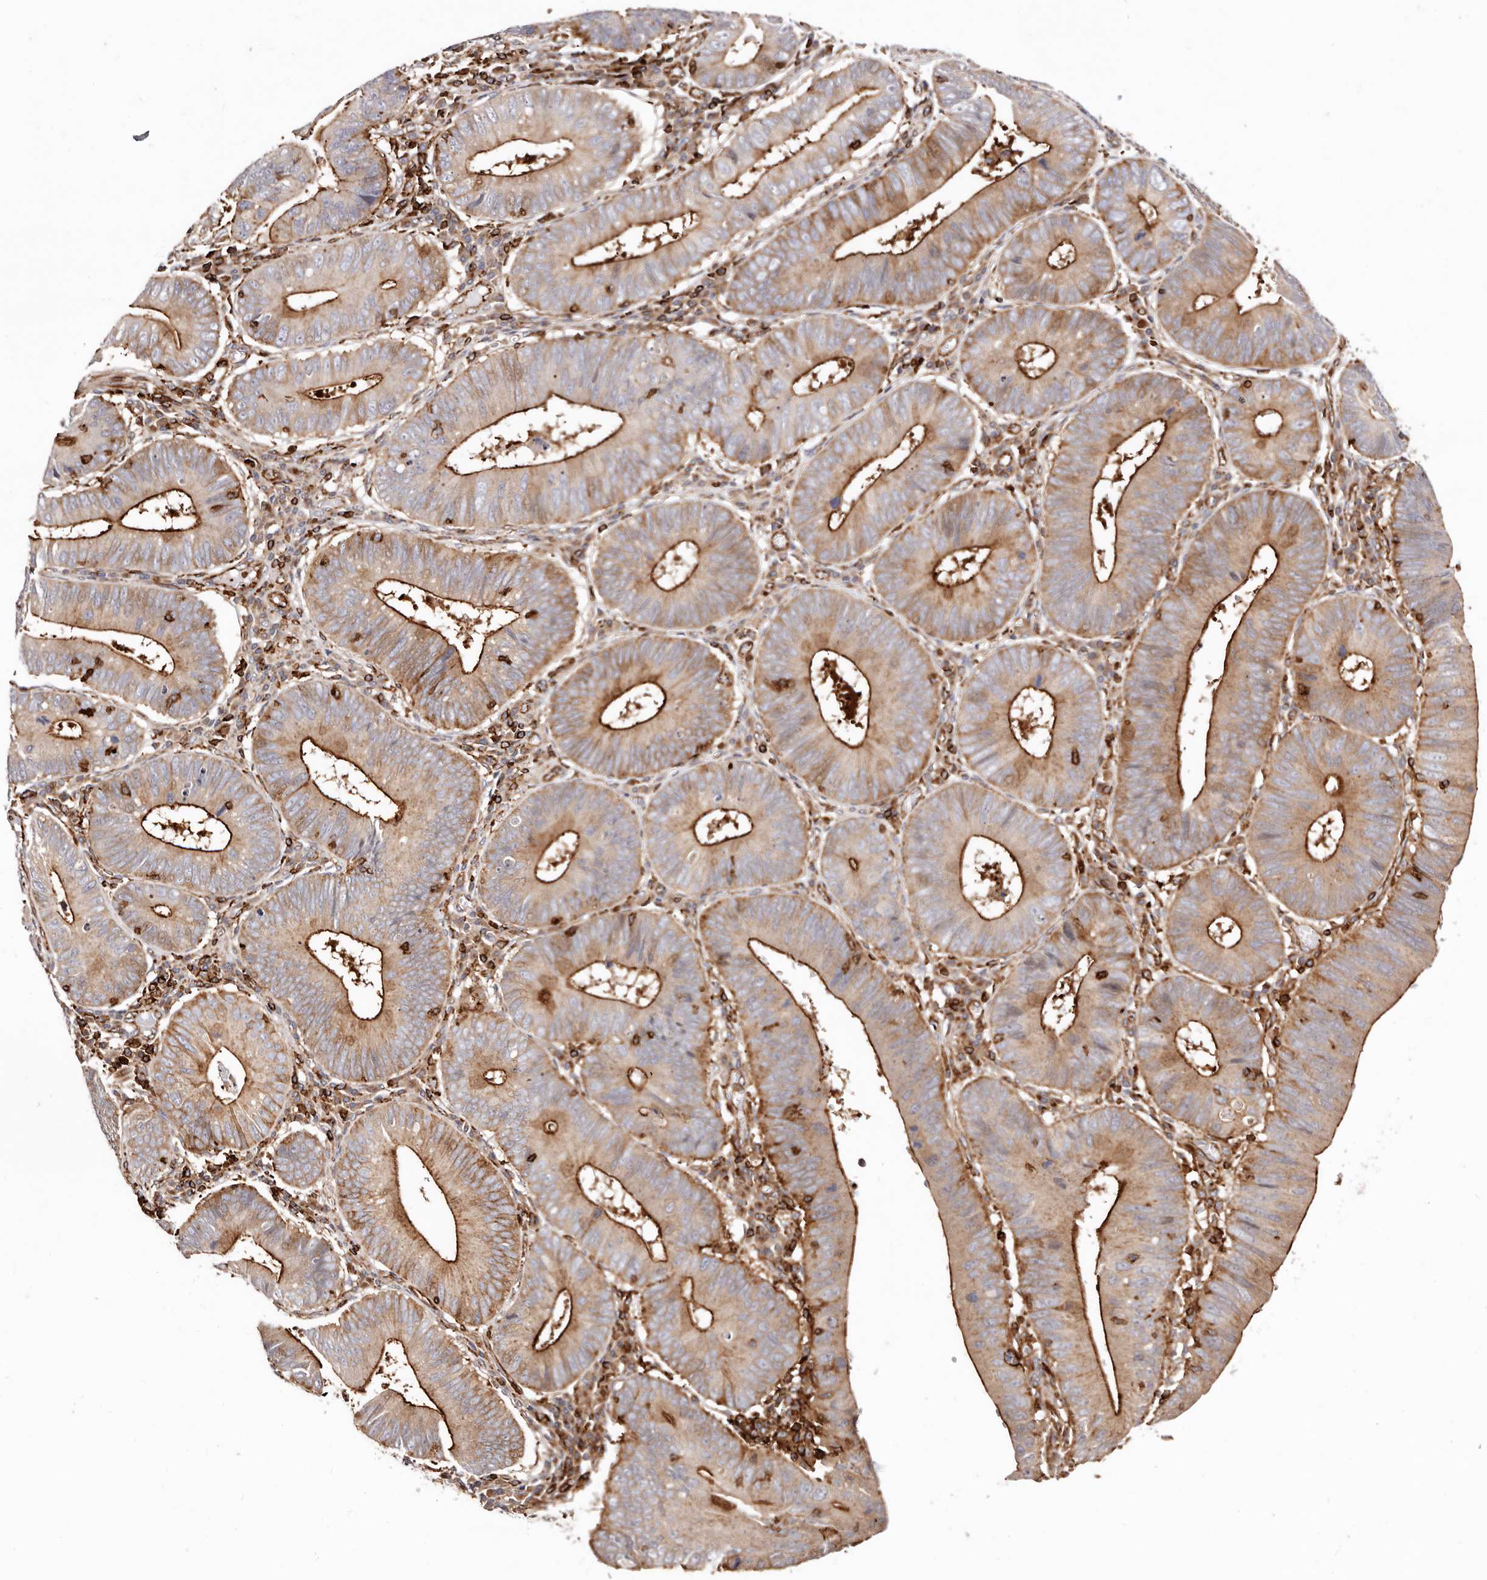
{"staining": {"intensity": "strong", "quantity": "25%-75%", "location": "cytoplasmic/membranous"}, "tissue": "stomach cancer", "cell_type": "Tumor cells", "image_type": "cancer", "snomed": [{"axis": "morphology", "description": "Adenocarcinoma, NOS"}, {"axis": "topography", "description": "Stomach"}], "caption": "IHC histopathology image of neoplastic tissue: stomach adenocarcinoma stained using immunohistochemistry shows high levels of strong protein expression localized specifically in the cytoplasmic/membranous of tumor cells, appearing as a cytoplasmic/membranous brown color.", "gene": "PTPN22", "patient": {"sex": "male", "age": 59}}